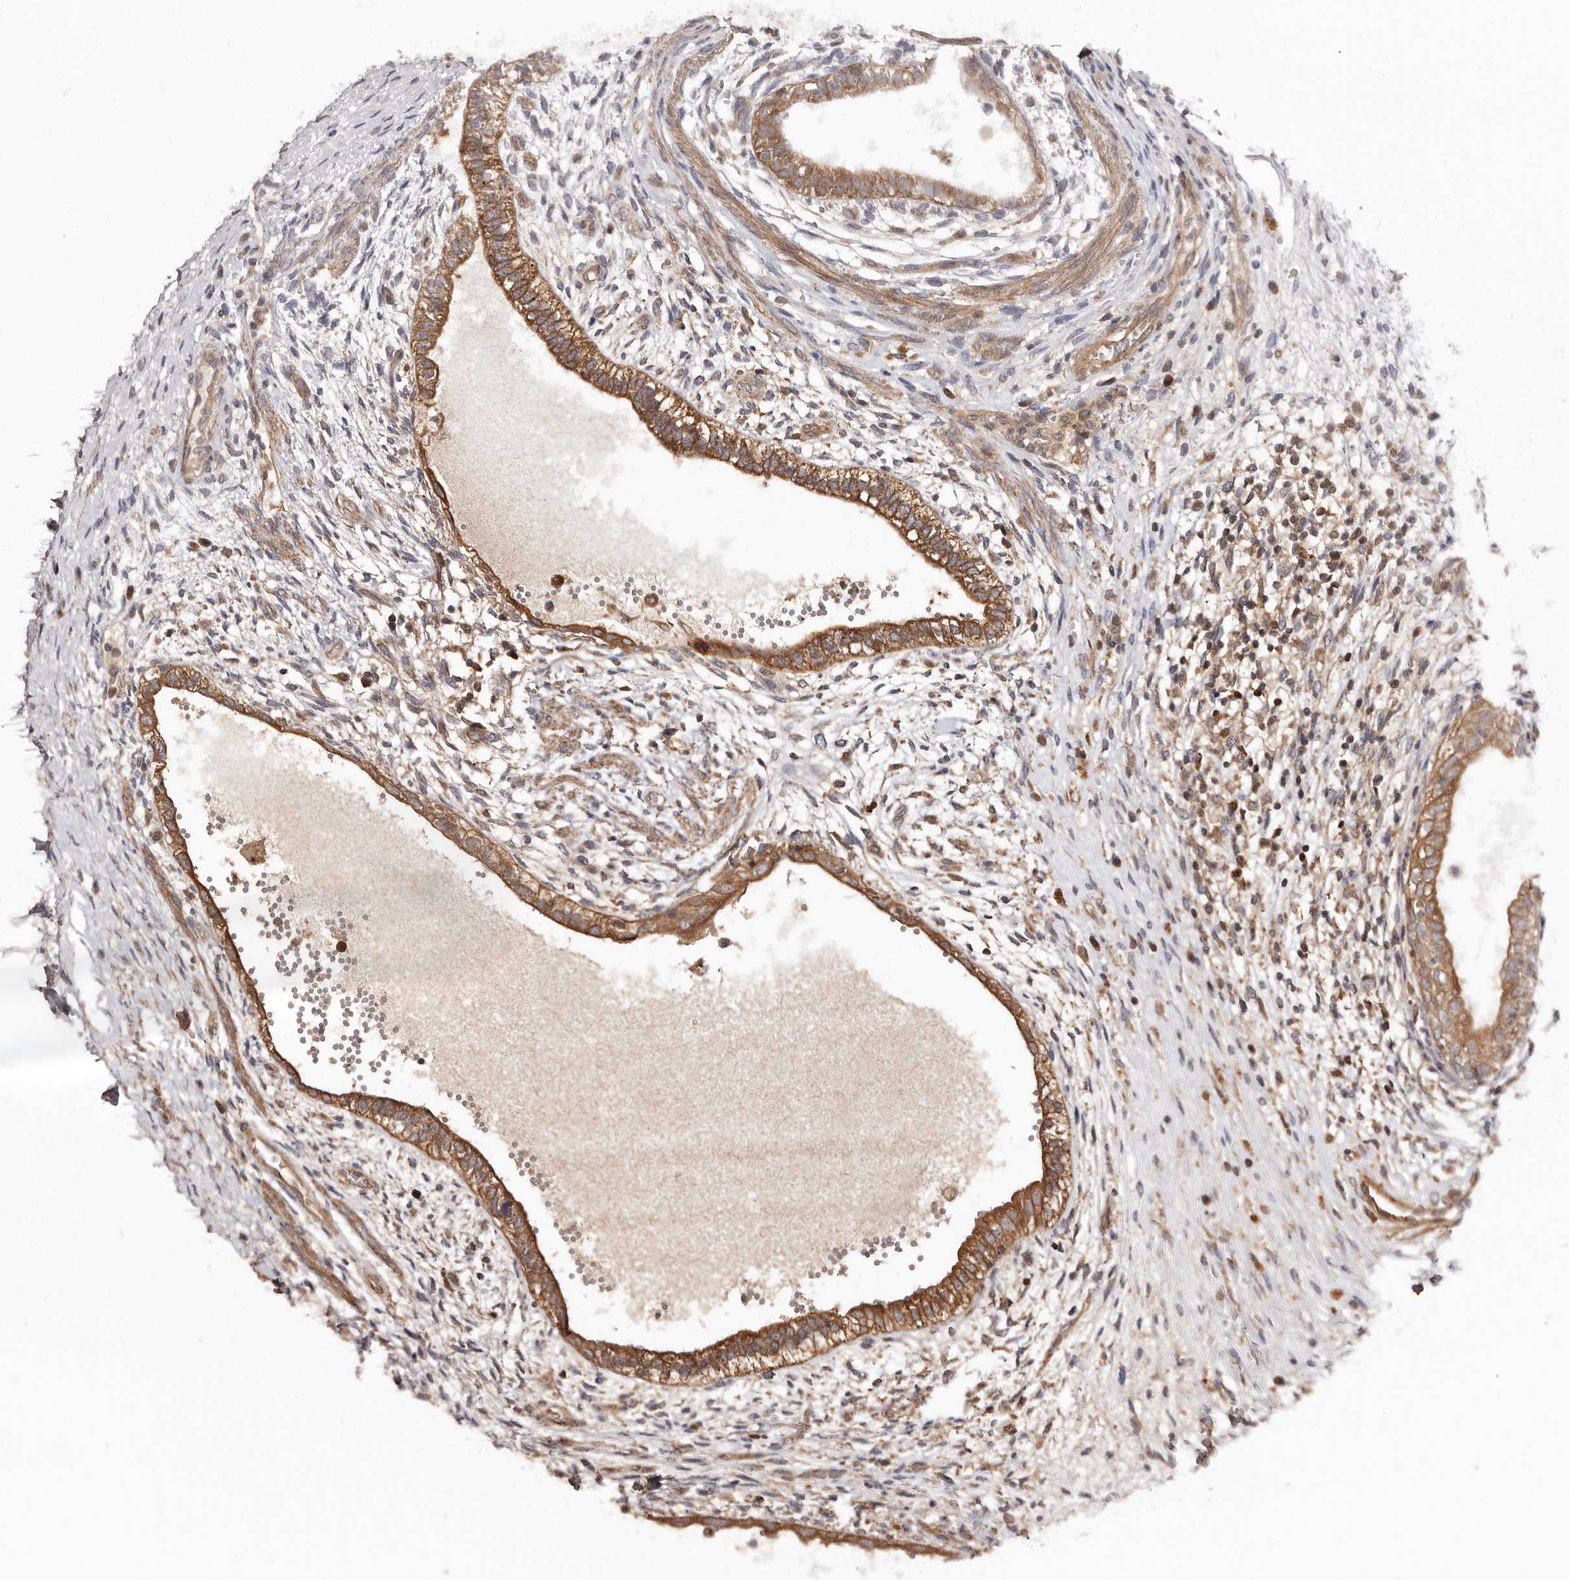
{"staining": {"intensity": "moderate", "quantity": ">75%", "location": "cytoplasmic/membranous"}, "tissue": "testis cancer", "cell_type": "Tumor cells", "image_type": "cancer", "snomed": [{"axis": "morphology", "description": "Carcinoma, Embryonal, NOS"}, {"axis": "topography", "description": "Testis"}], "caption": "Immunohistochemistry (IHC) image of neoplastic tissue: human testis embryonal carcinoma stained using IHC displays medium levels of moderate protein expression localized specifically in the cytoplasmic/membranous of tumor cells, appearing as a cytoplasmic/membranous brown color.", "gene": "COQ8B", "patient": {"sex": "male", "age": 26}}